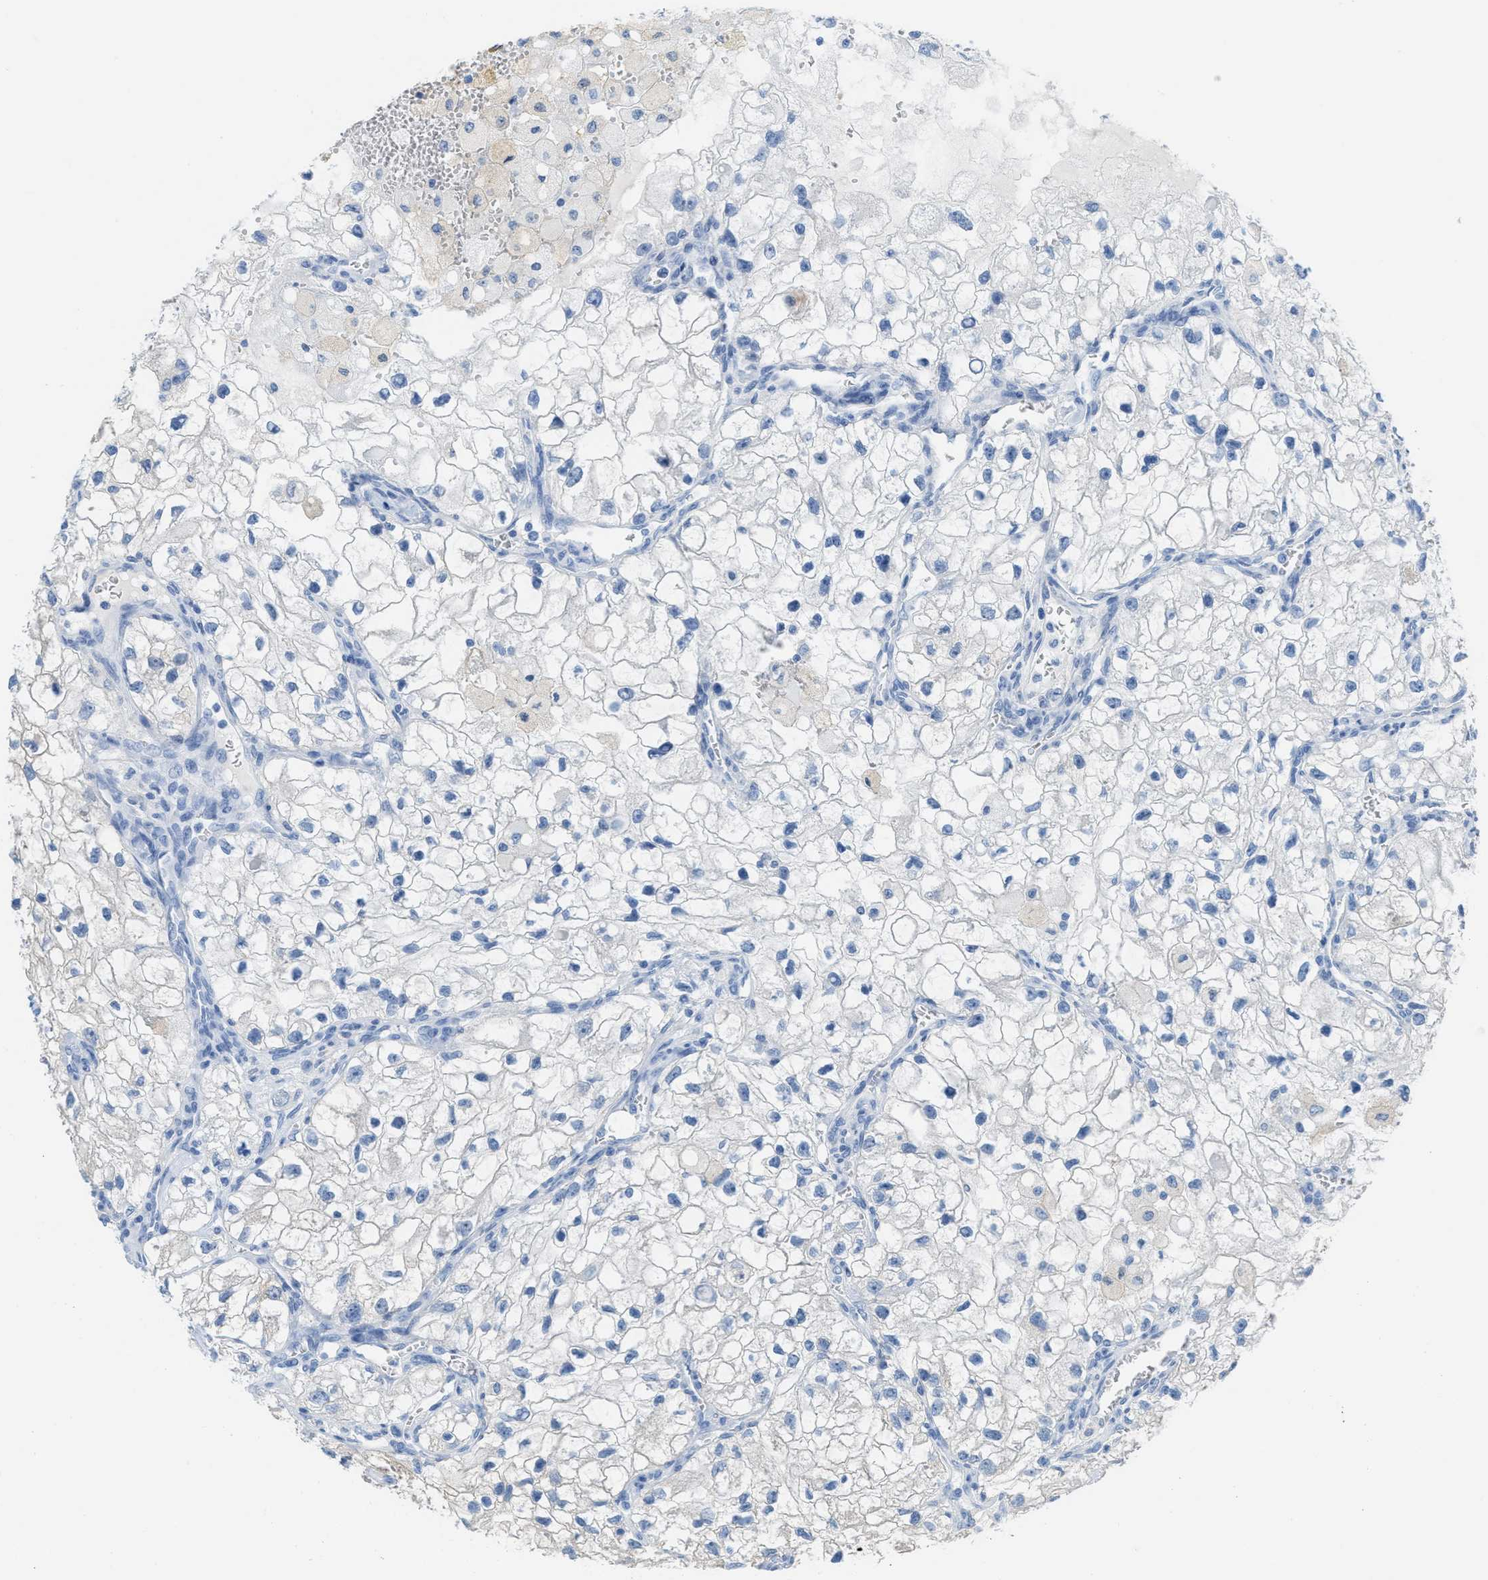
{"staining": {"intensity": "negative", "quantity": "none", "location": "none"}, "tissue": "renal cancer", "cell_type": "Tumor cells", "image_type": "cancer", "snomed": [{"axis": "morphology", "description": "Adenocarcinoma, NOS"}, {"axis": "topography", "description": "Kidney"}], "caption": "IHC of renal cancer (adenocarcinoma) demonstrates no positivity in tumor cells.", "gene": "ASGR1", "patient": {"sex": "female", "age": 70}}